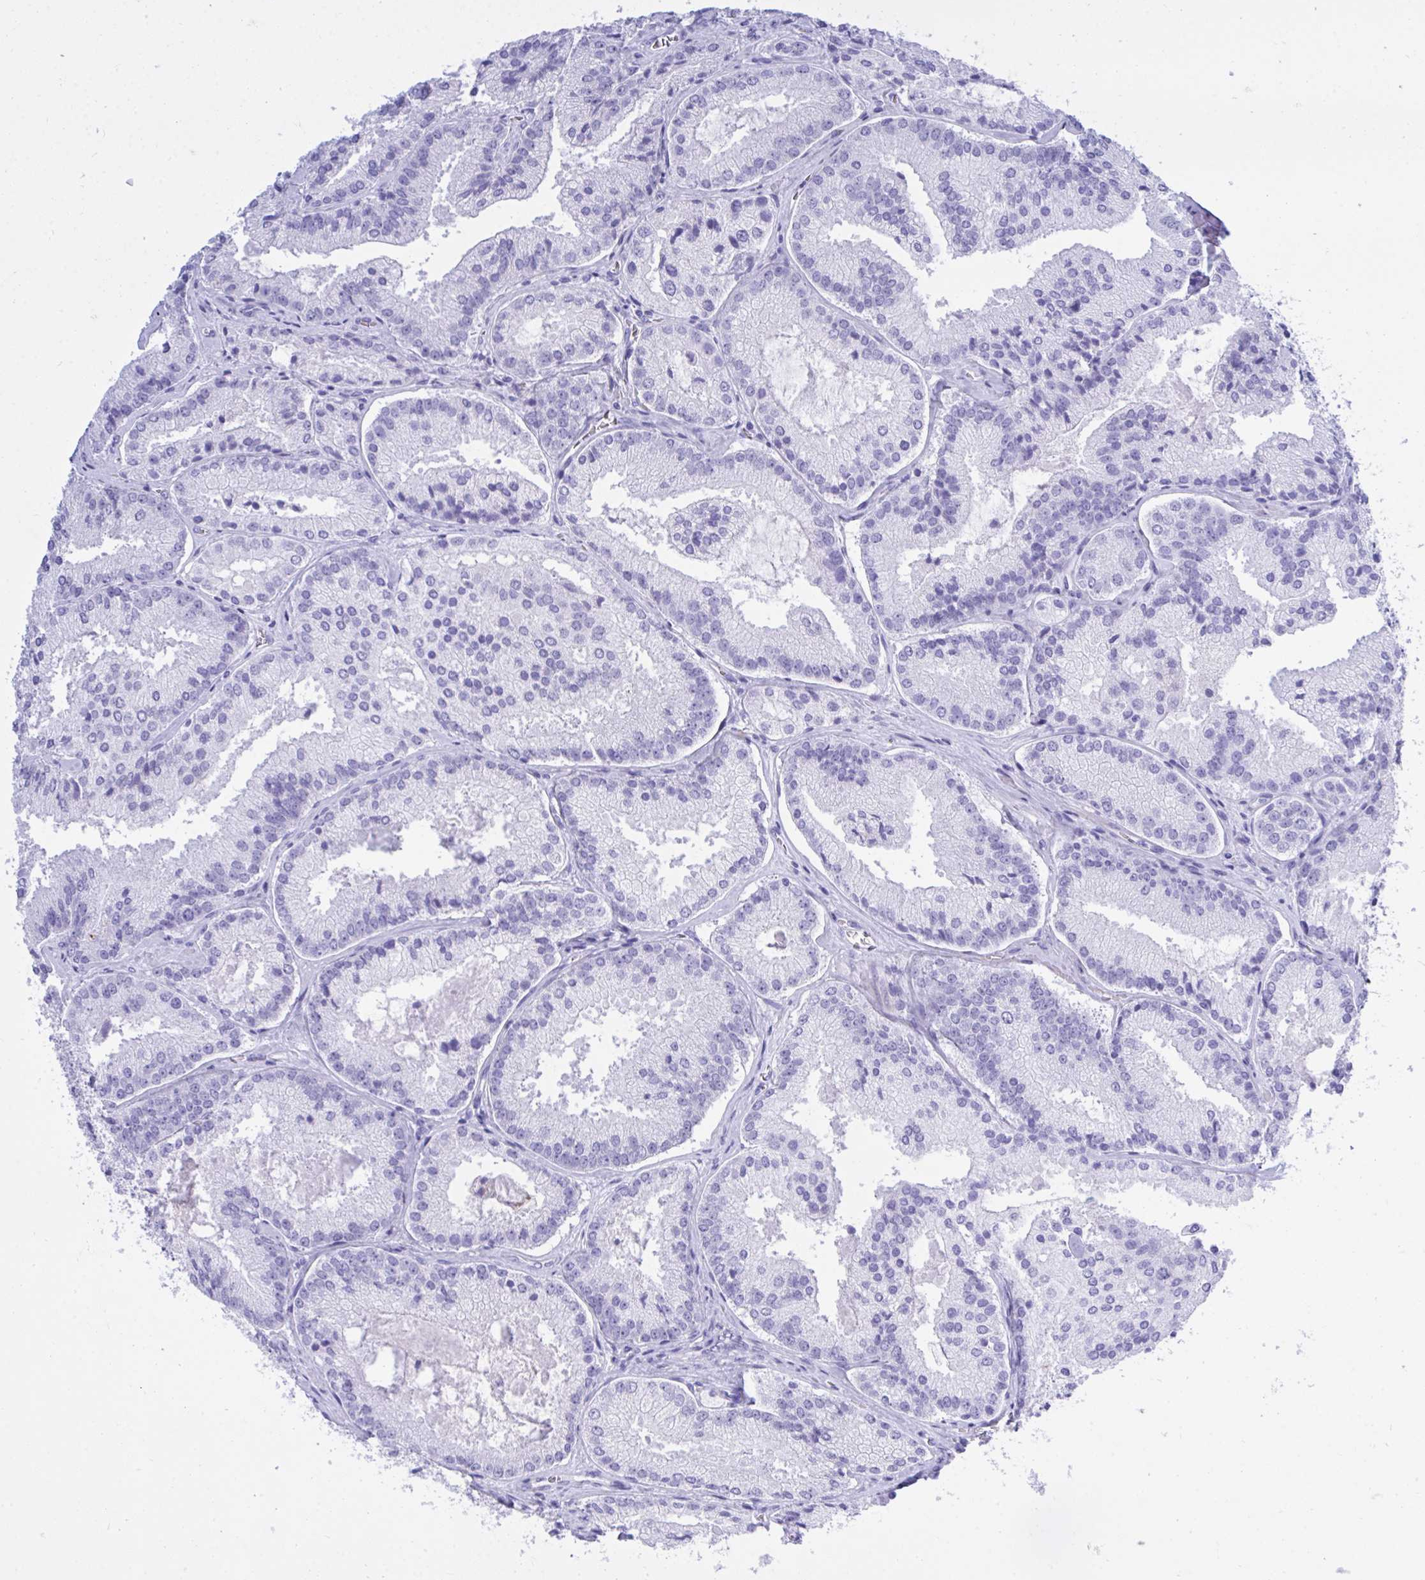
{"staining": {"intensity": "negative", "quantity": "none", "location": "none"}, "tissue": "prostate cancer", "cell_type": "Tumor cells", "image_type": "cancer", "snomed": [{"axis": "morphology", "description": "Adenocarcinoma, High grade"}, {"axis": "topography", "description": "Prostate"}], "caption": "The image reveals no staining of tumor cells in prostate cancer. The staining was performed using DAB to visualize the protein expression in brown, while the nuclei were stained in blue with hematoxylin (Magnification: 20x).", "gene": "BEX5", "patient": {"sex": "male", "age": 73}}